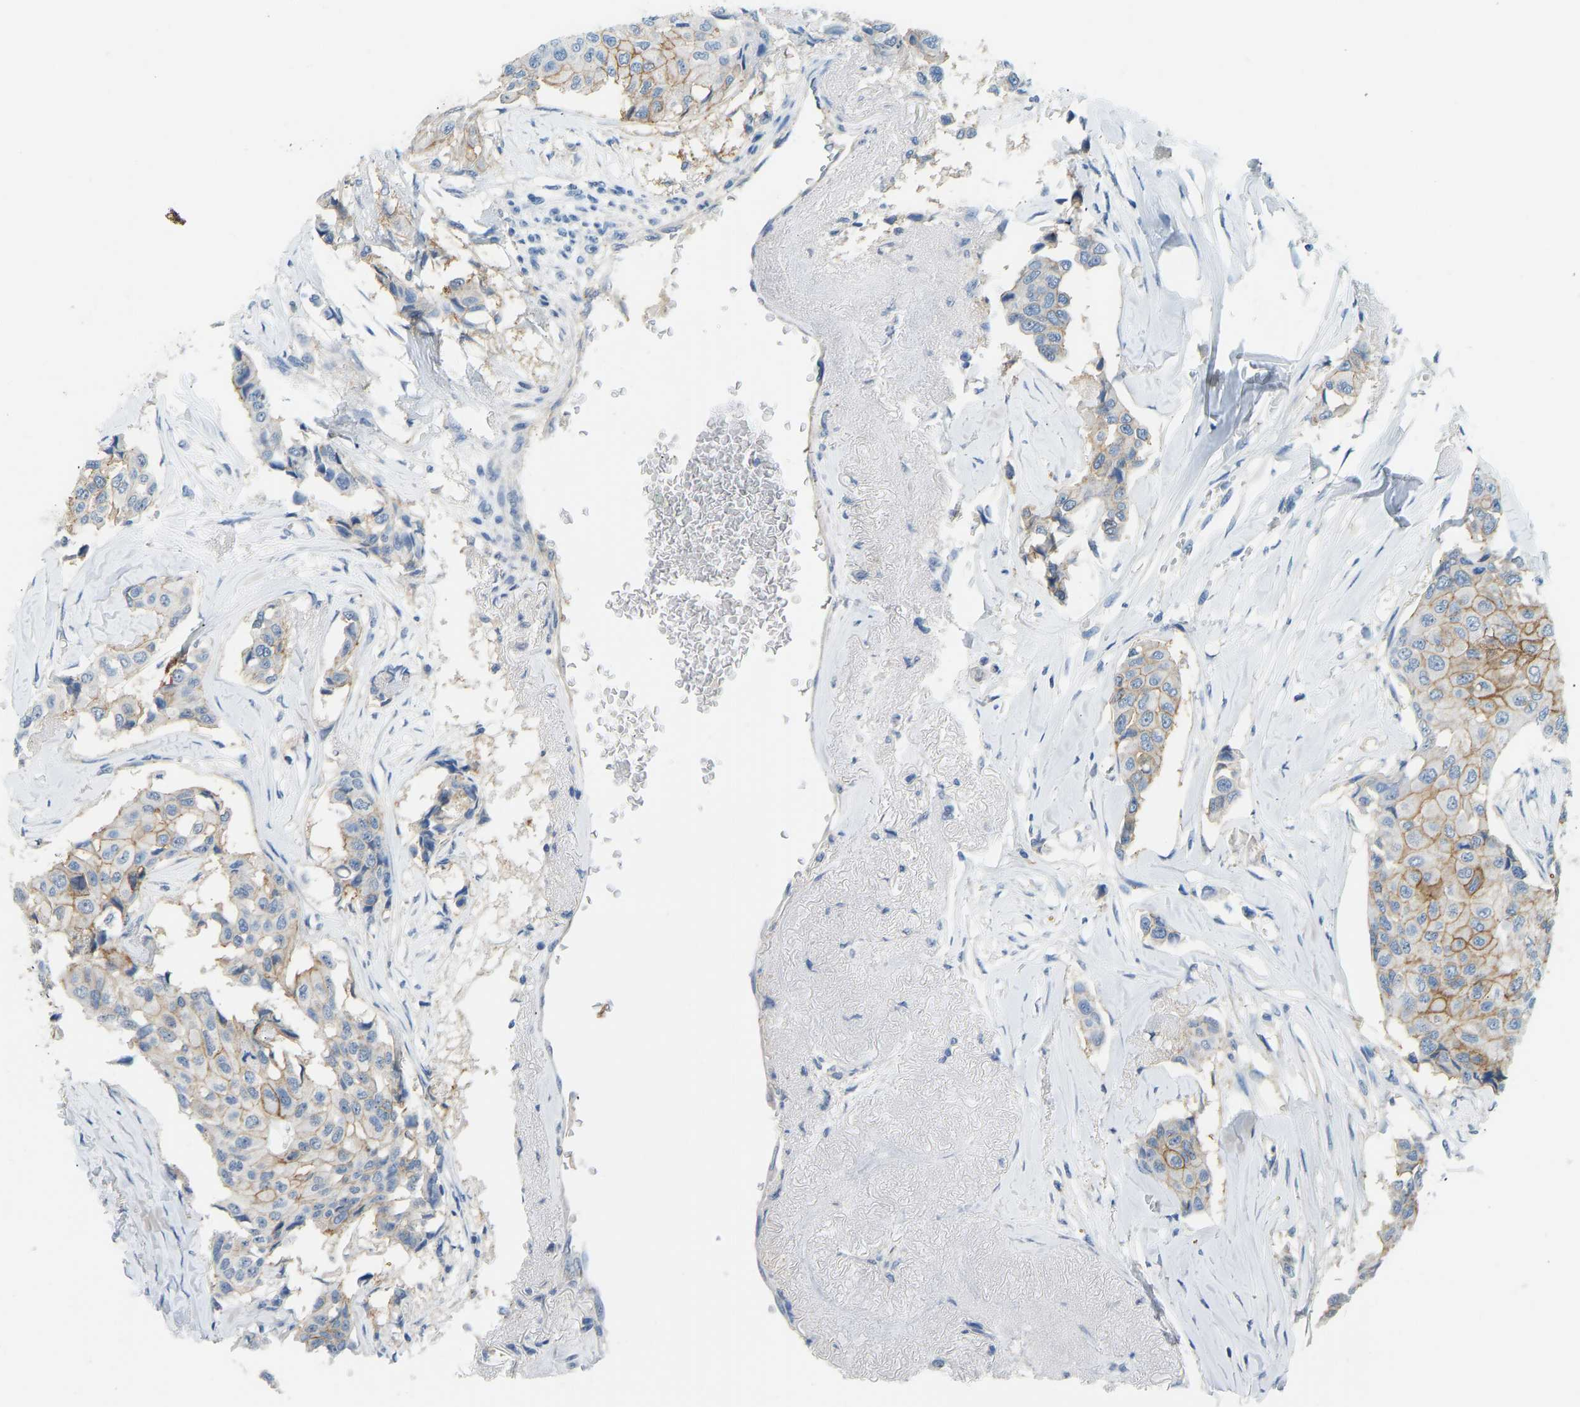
{"staining": {"intensity": "moderate", "quantity": "<25%", "location": "cytoplasmic/membranous"}, "tissue": "breast cancer", "cell_type": "Tumor cells", "image_type": "cancer", "snomed": [{"axis": "morphology", "description": "Duct carcinoma"}, {"axis": "topography", "description": "Breast"}], "caption": "Protein analysis of breast cancer tissue displays moderate cytoplasmic/membranous staining in about <25% of tumor cells. Nuclei are stained in blue.", "gene": "ATP1A1", "patient": {"sex": "female", "age": 80}}